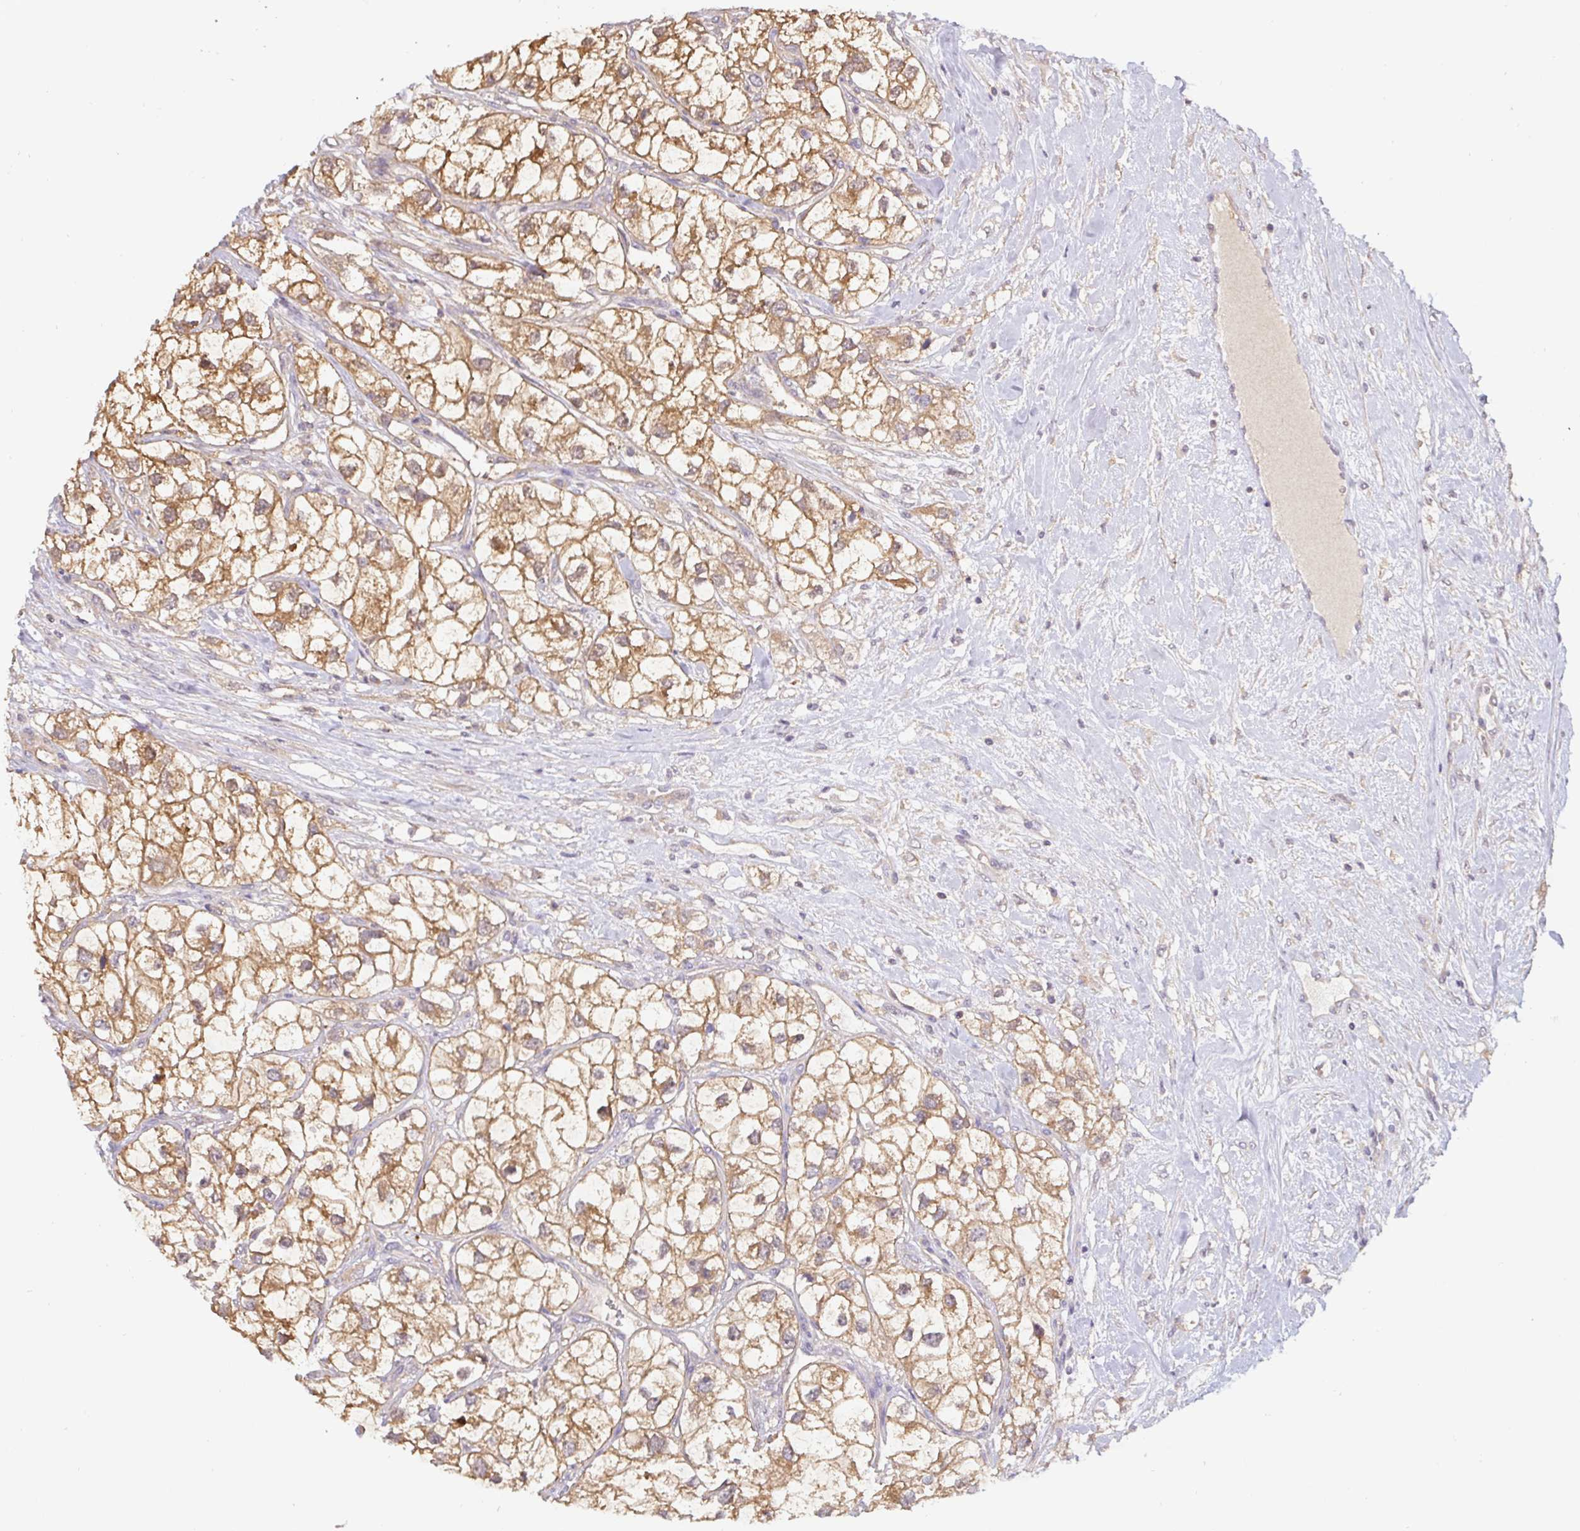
{"staining": {"intensity": "moderate", "quantity": ">75%", "location": "cytoplasmic/membranous"}, "tissue": "renal cancer", "cell_type": "Tumor cells", "image_type": "cancer", "snomed": [{"axis": "morphology", "description": "Adenocarcinoma, NOS"}, {"axis": "topography", "description": "Kidney"}], "caption": "This photomicrograph exhibits renal adenocarcinoma stained with immunohistochemistry (IHC) to label a protein in brown. The cytoplasmic/membranous of tumor cells show moderate positivity for the protein. Nuclei are counter-stained blue.", "gene": "ST13", "patient": {"sex": "male", "age": 59}}